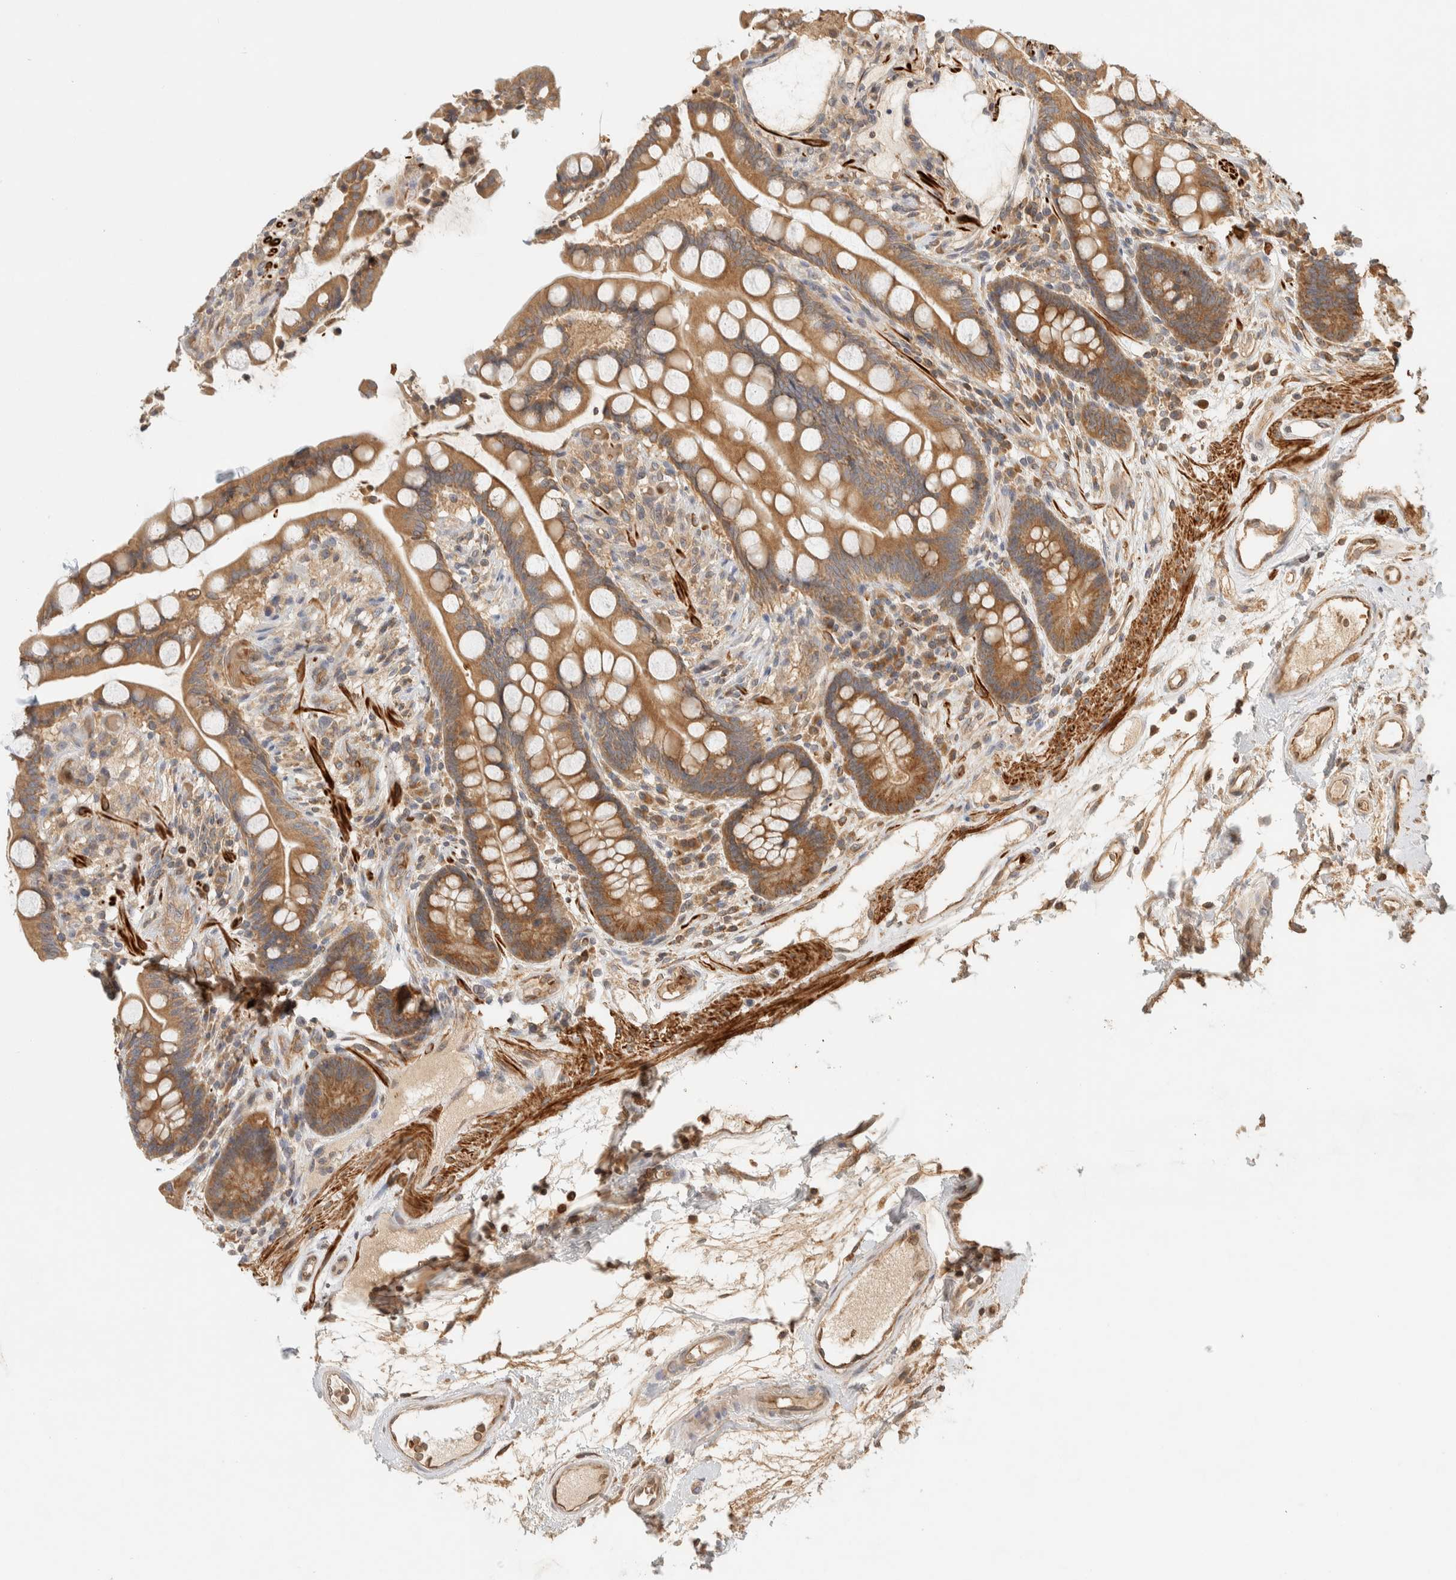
{"staining": {"intensity": "moderate", "quantity": ">75%", "location": "cytoplasmic/membranous"}, "tissue": "colon", "cell_type": "Endothelial cells", "image_type": "normal", "snomed": [{"axis": "morphology", "description": "Normal tissue, NOS"}, {"axis": "topography", "description": "Colon"}], "caption": "Normal colon was stained to show a protein in brown. There is medium levels of moderate cytoplasmic/membranous expression in approximately >75% of endothelial cells.", "gene": "TTI2", "patient": {"sex": "male", "age": 73}}